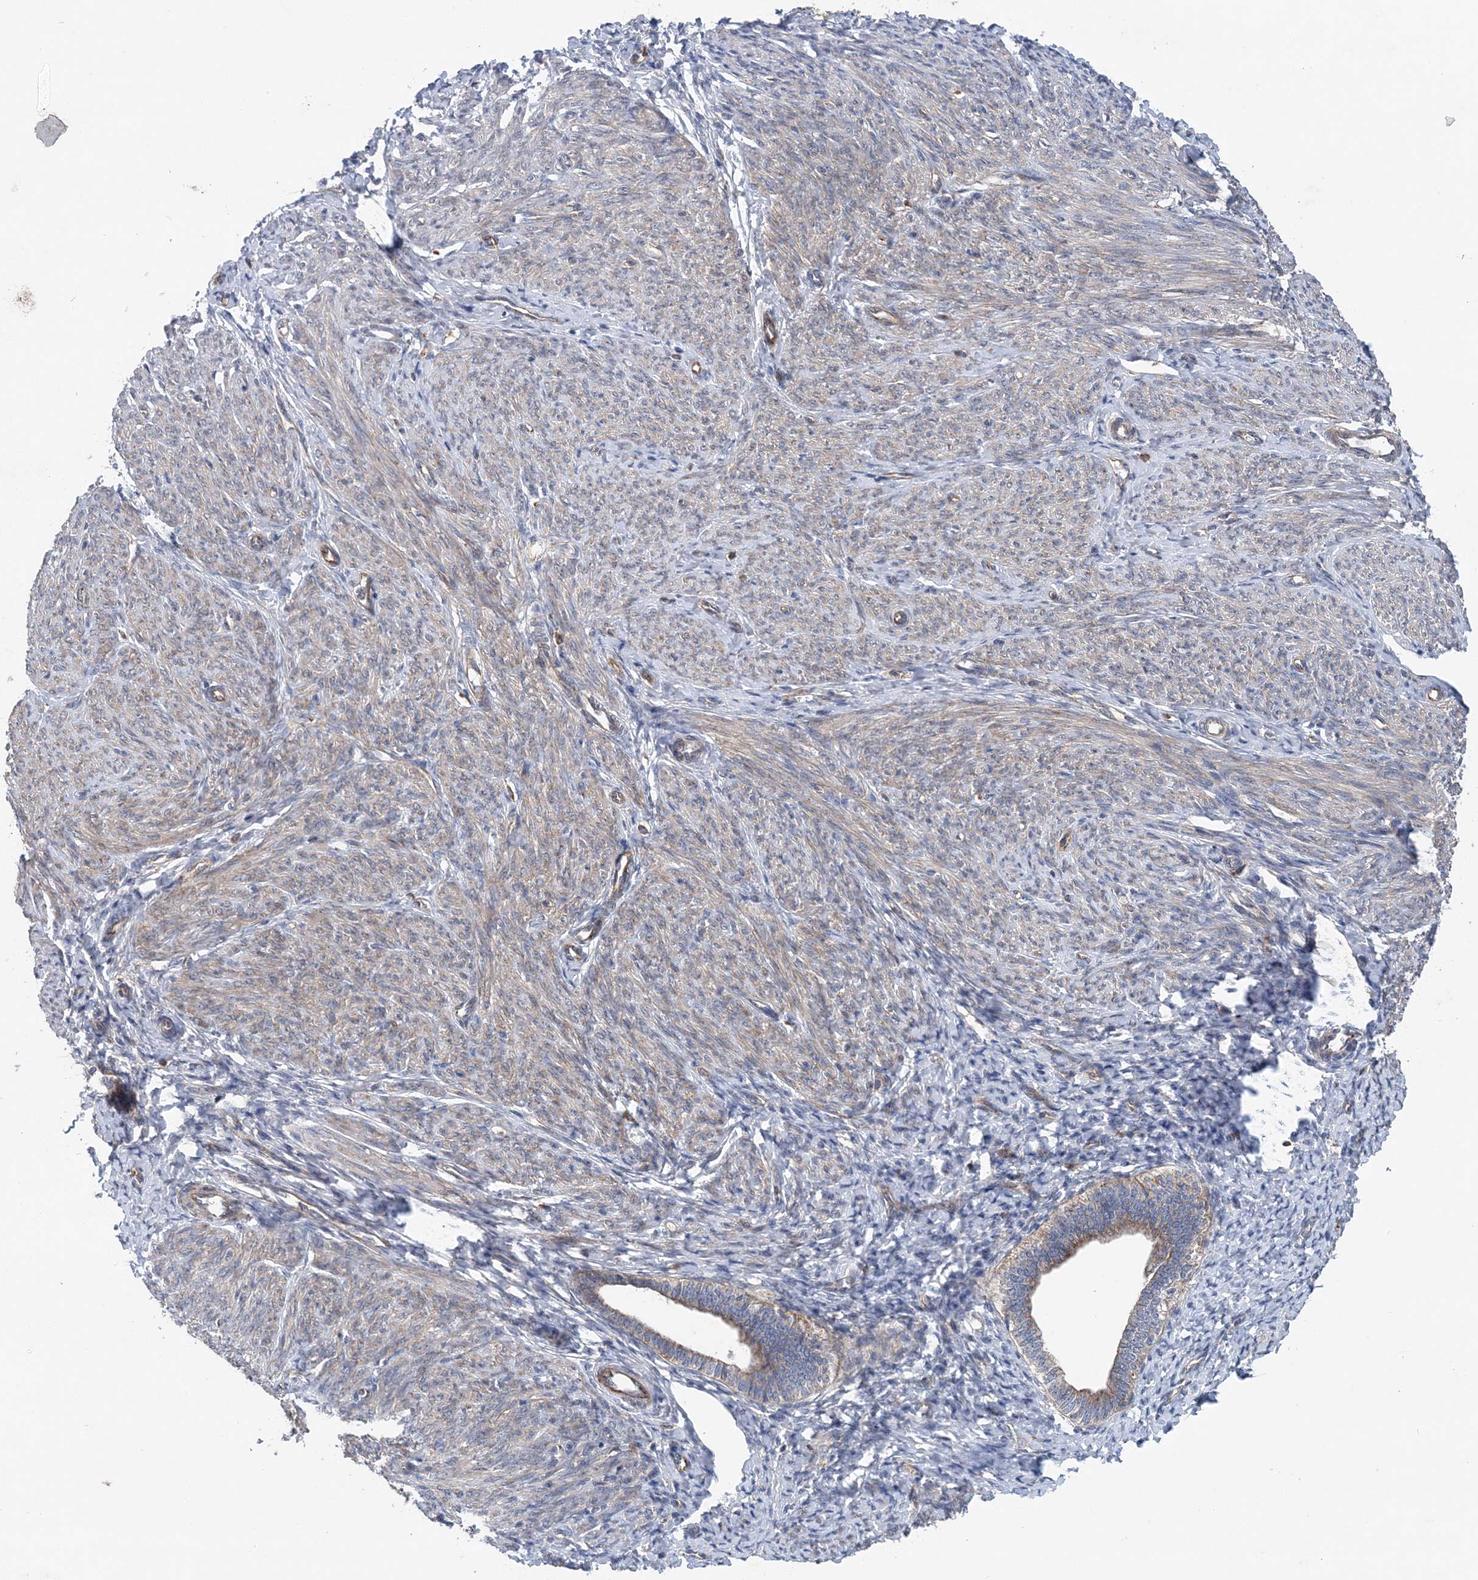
{"staining": {"intensity": "negative", "quantity": "none", "location": "none"}, "tissue": "endometrium", "cell_type": "Cells in endometrial stroma", "image_type": "normal", "snomed": [{"axis": "morphology", "description": "Normal tissue, NOS"}, {"axis": "topography", "description": "Endometrium"}], "caption": "This is an immunohistochemistry (IHC) photomicrograph of normal human endometrium. There is no expression in cells in endometrial stroma.", "gene": "PTTG1IP", "patient": {"sex": "female", "age": 72}}